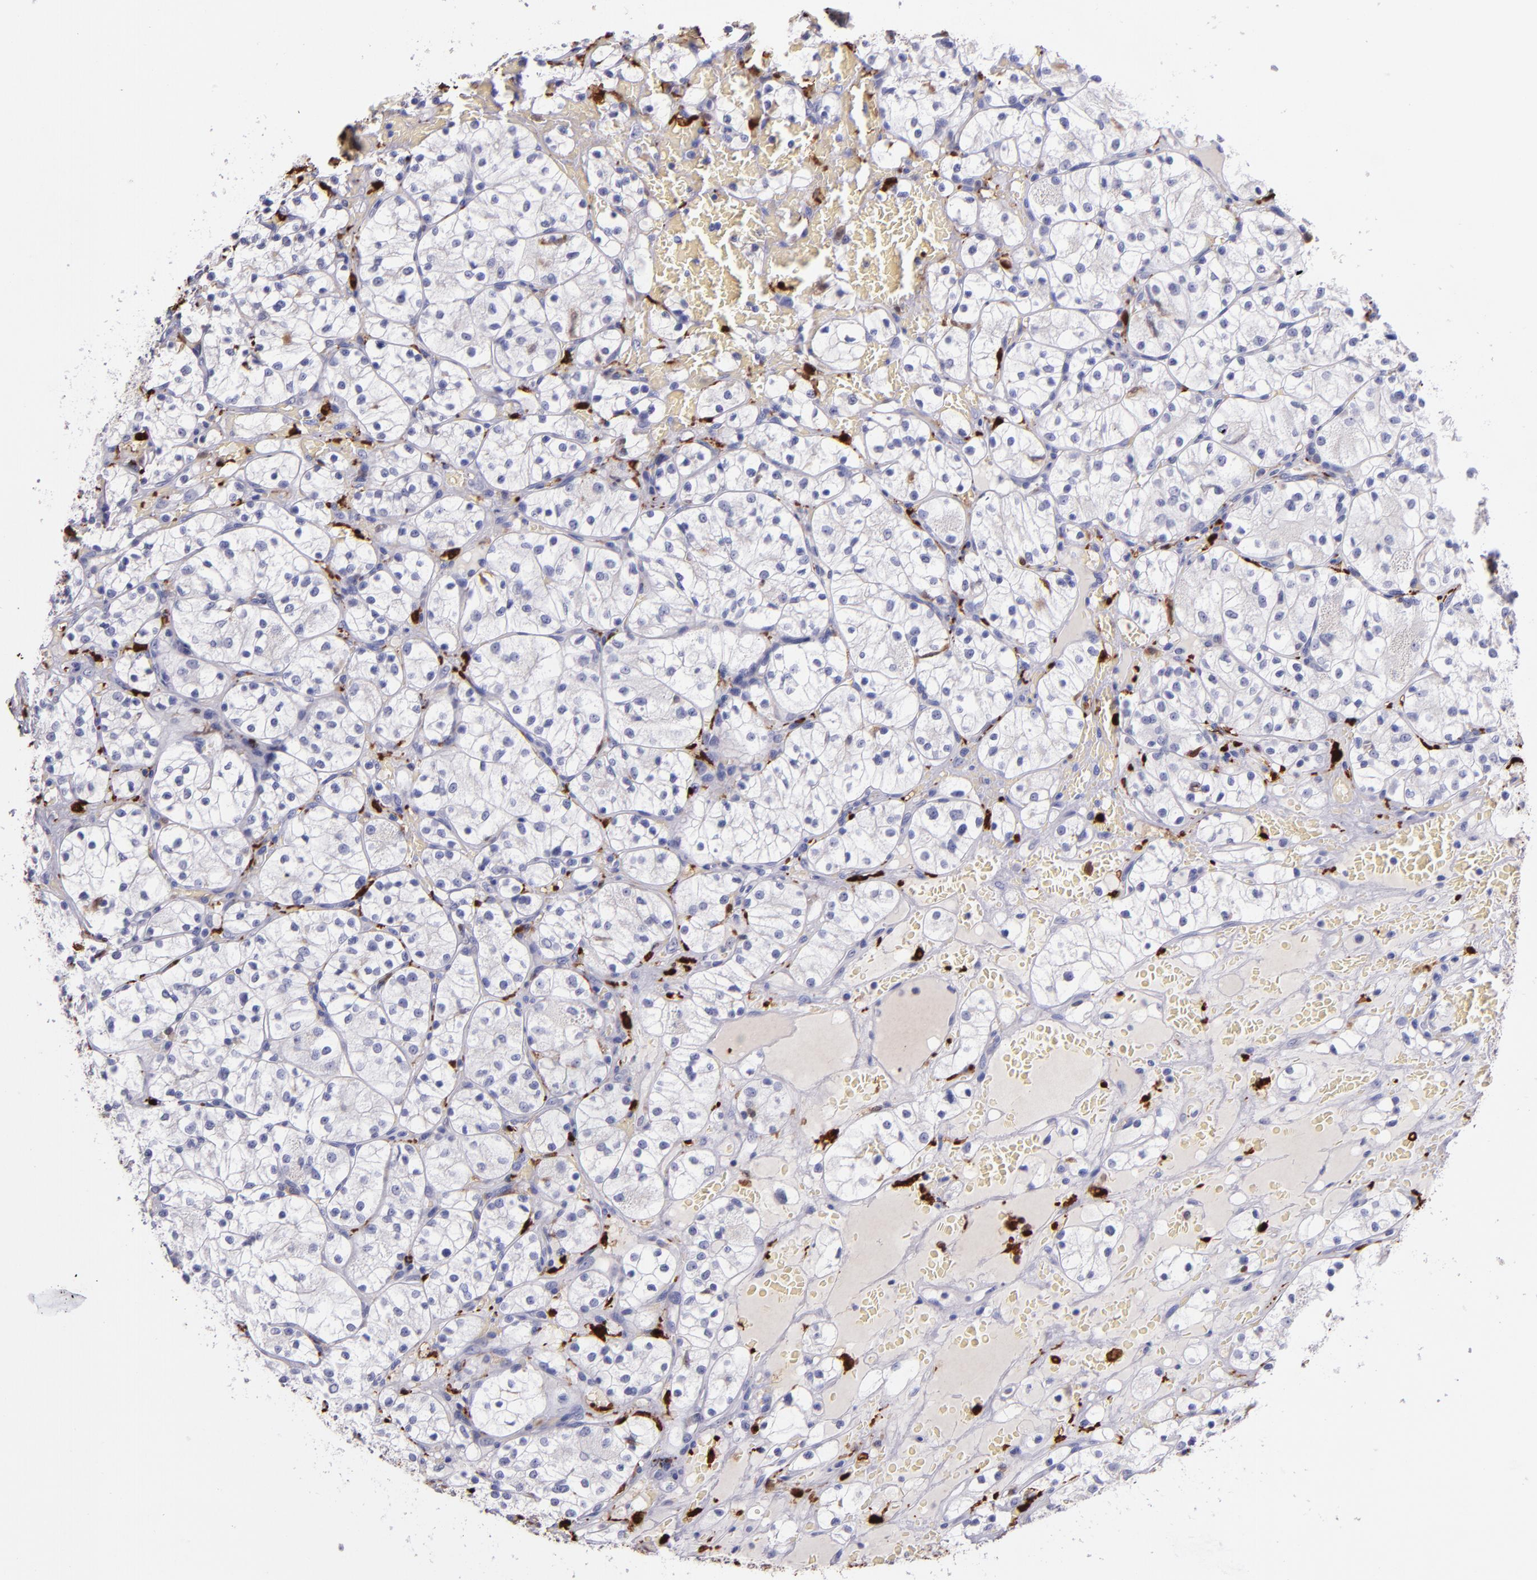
{"staining": {"intensity": "negative", "quantity": "none", "location": "none"}, "tissue": "renal cancer", "cell_type": "Tumor cells", "image_type": "cancer", "snomed": [{"axis": "morphology", "description": "Adenocarcinoma, NOS"}, {"axis": "topography", "description": "Kidney"}], "caption": "A high-resolution histopathology image shows immunohistochemistry (IHC) staining of renal cancer, which exhibits no significant expression in tumor cells.", "gene": "F13A1", "patient": {"sex": "female", "age": 60}}